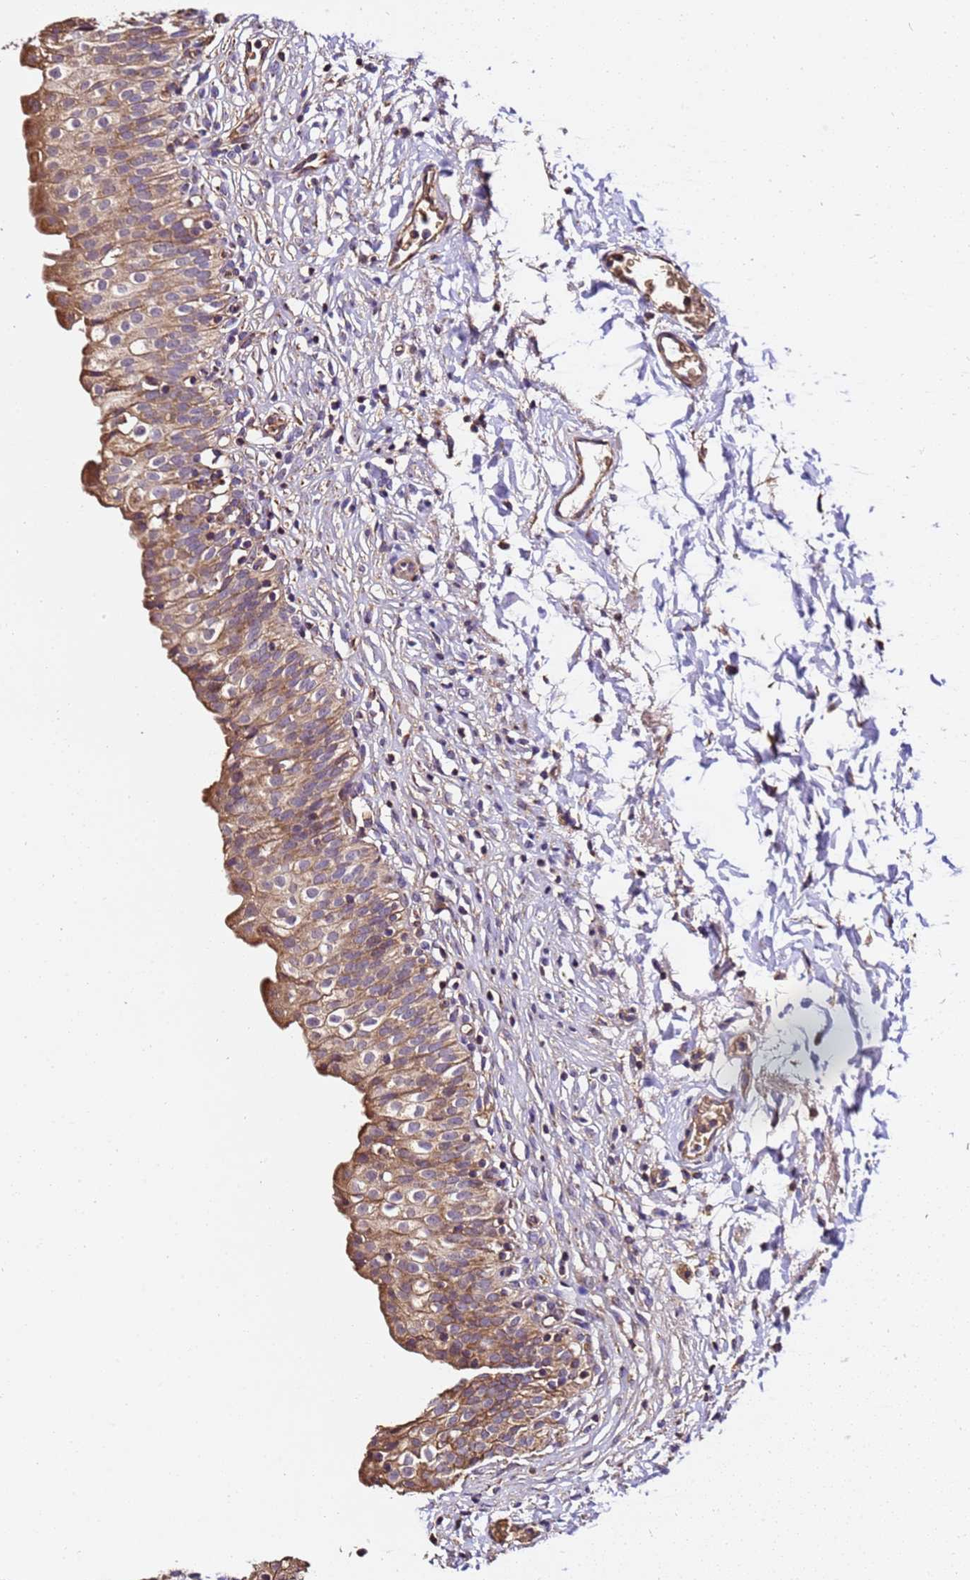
{"staining": {"intensity": "moderate", "quantity": ">75%", "location": "cytoplasmic/membranous"}, "tissue": "urinary bladder", "cell_type": "Urothelial cells", "image_type": "normal", "snomed": [{"axis": "morphology", "description": "Normal tissue, NOS"}, {"axis": "topography", "description": "Urinary bladder"}], "caption": "Benign urinary bladder shows moderate cytoplasmic/membranous staining in approximately >75% of urothelial cells, visualized by immunohistochemistry. (Stains: DAB in brown, nuclei in blue, Microscopy: brightfield microscopy at high magnification).", "gene": "LRRIQ1", "patient": {"sex": "male", "age": 55}}